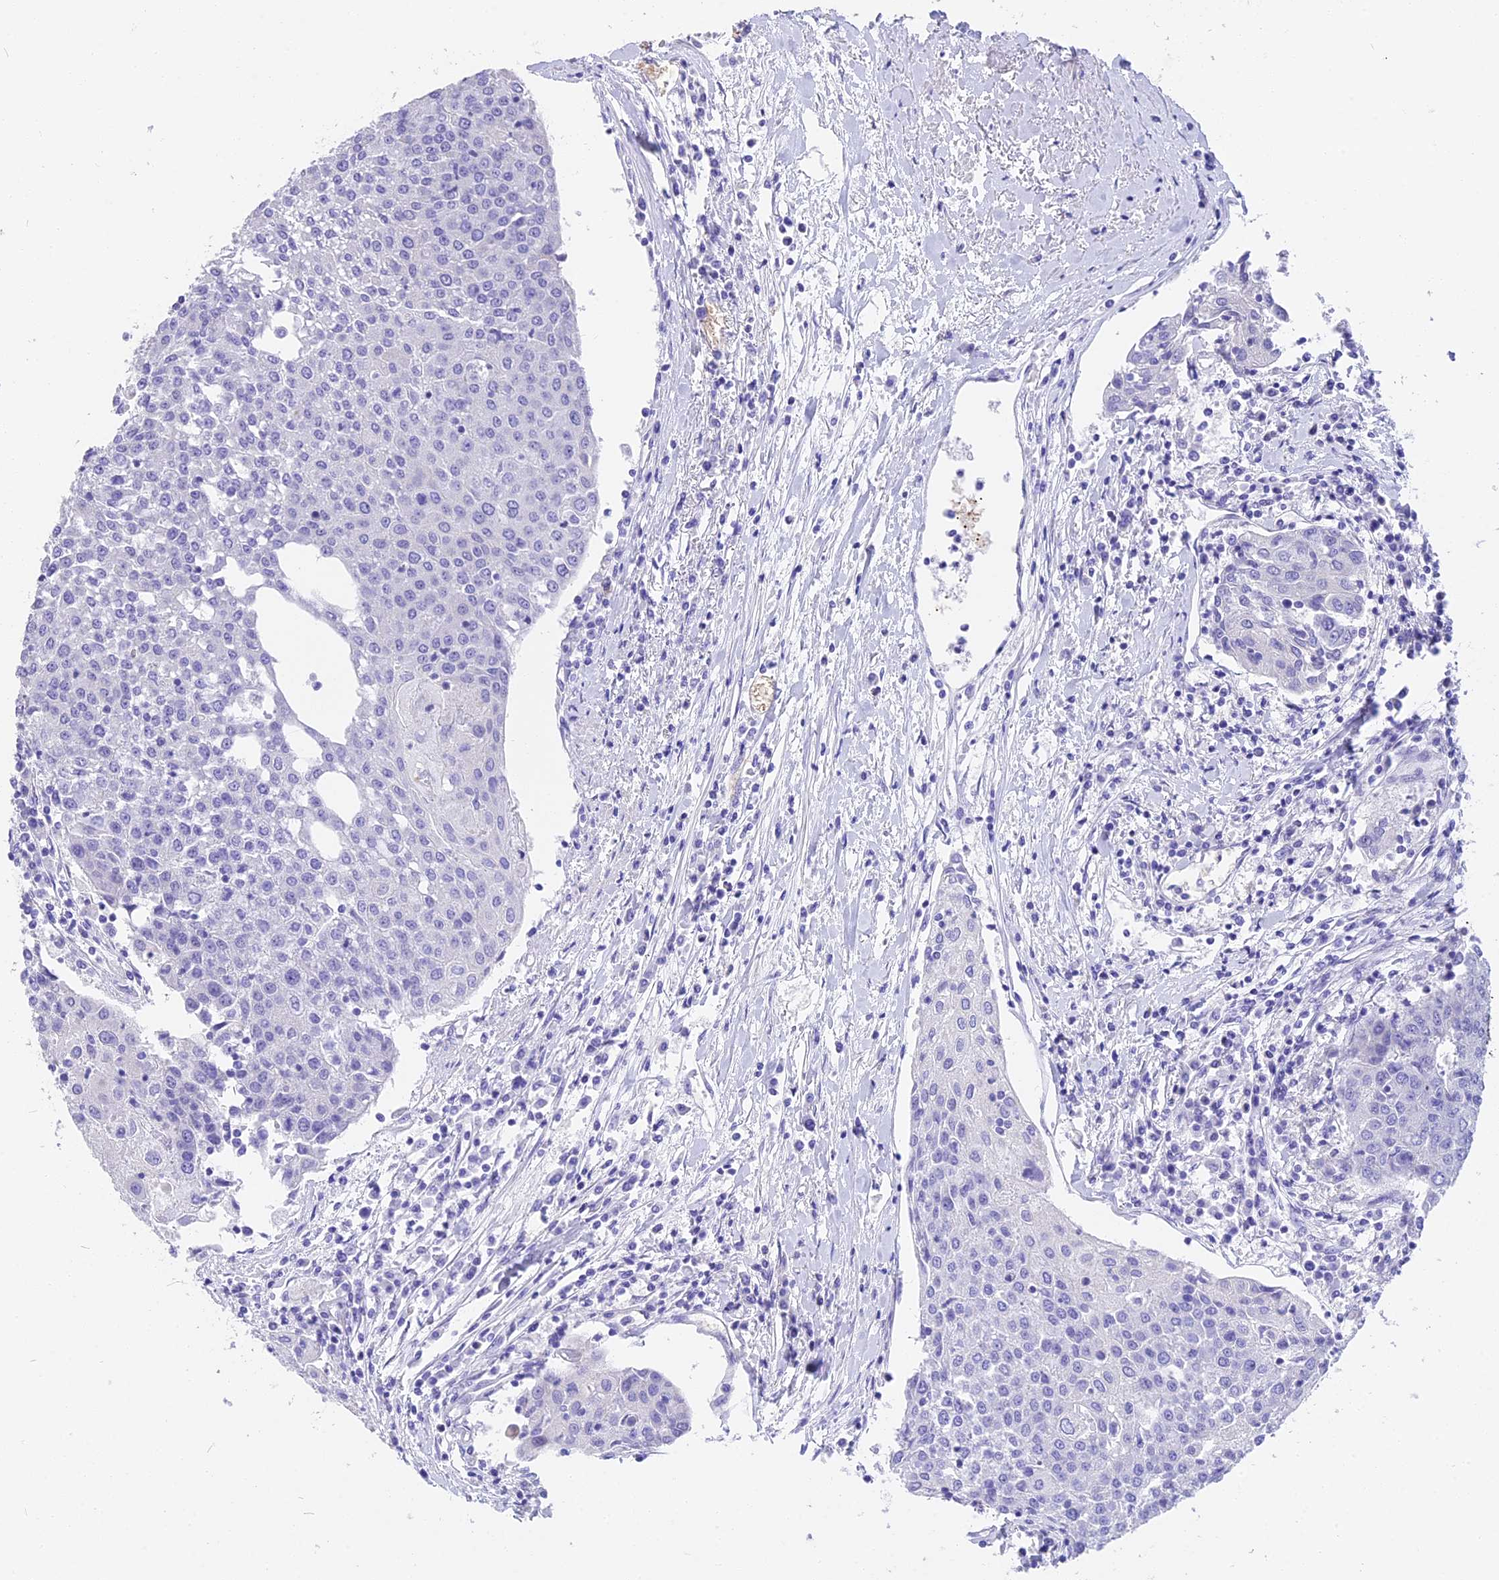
{"staining": {"intensity": "negative", "quantity": "none", "location": "none"}, "tissue": "urothelial cancer", "cell_type": "Tumor cells", "image_type": "cancer", "snomed": [{"axis": "morphology", "description": "Urothelial carcinoma, High grade"}, {"axis": "topography", "description": "Urinary bladder"}], "caption": "Immunohistochemical staining of urothelial carcinoma (high-grade) shows no significant expression in tumor cells. (DAB IHC, high magnification).", "gene": "TNNC2", "patient": {"sex": "female", "age": 85}}